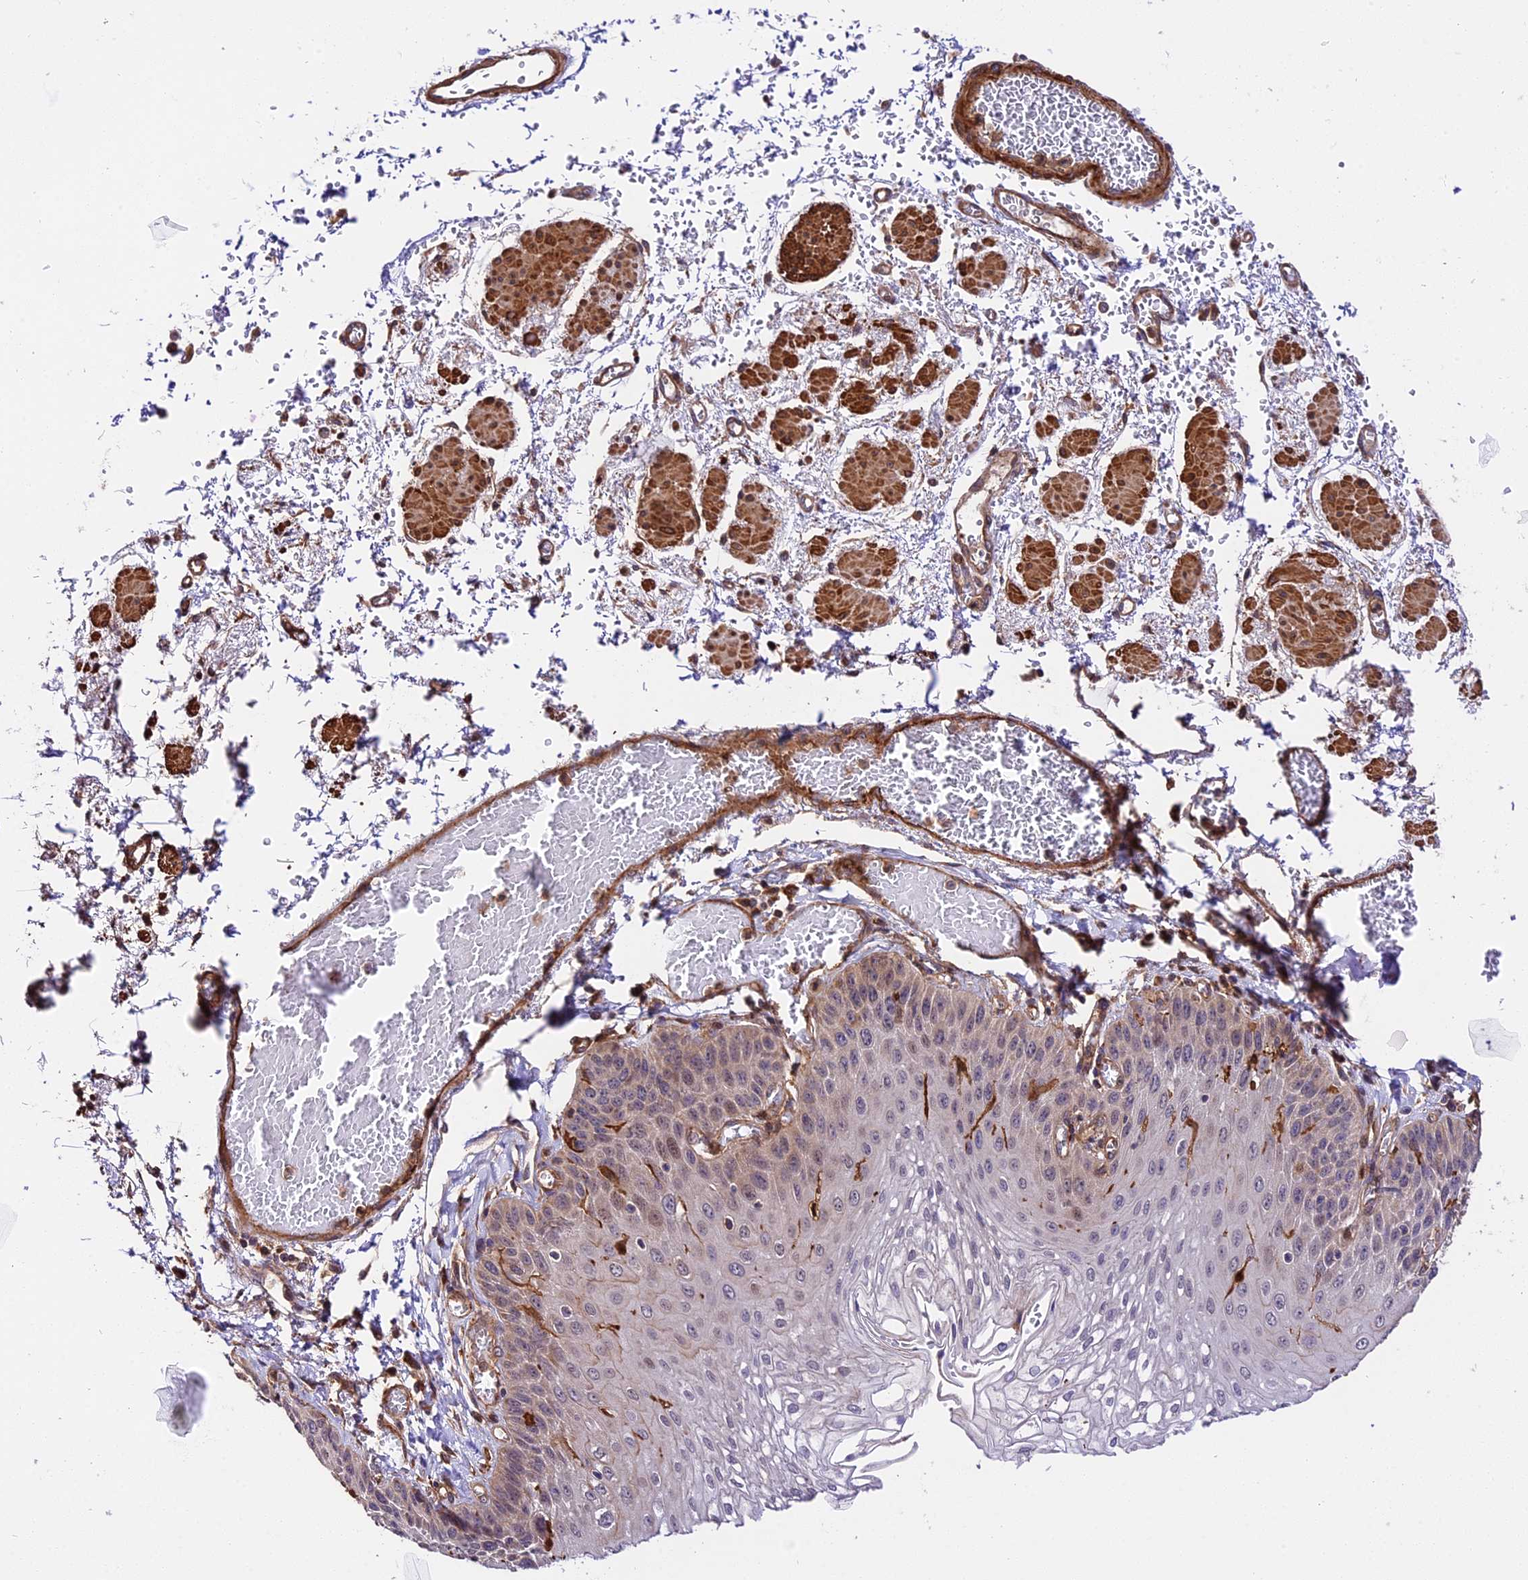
{"staining": {"intensity": "moderate", "quantity": "25%-75%", "location": "cytoplasmic/membranous"}, "tissue": "esophagus", "cell_type": "Squamous epithelial cells", "image_type": "normal", "snomed": [{"axis": "morphology", "description": "Normal tissue, NOS"}, {"axis": "topography", "description": "Esophagus"}], "caption": "Esophagus stained with a protein marker demonstrates moderate staining in squamous epithelial cells.", "gene": "HERPUD1", "patient": {"sex": "male", "age": 81}}